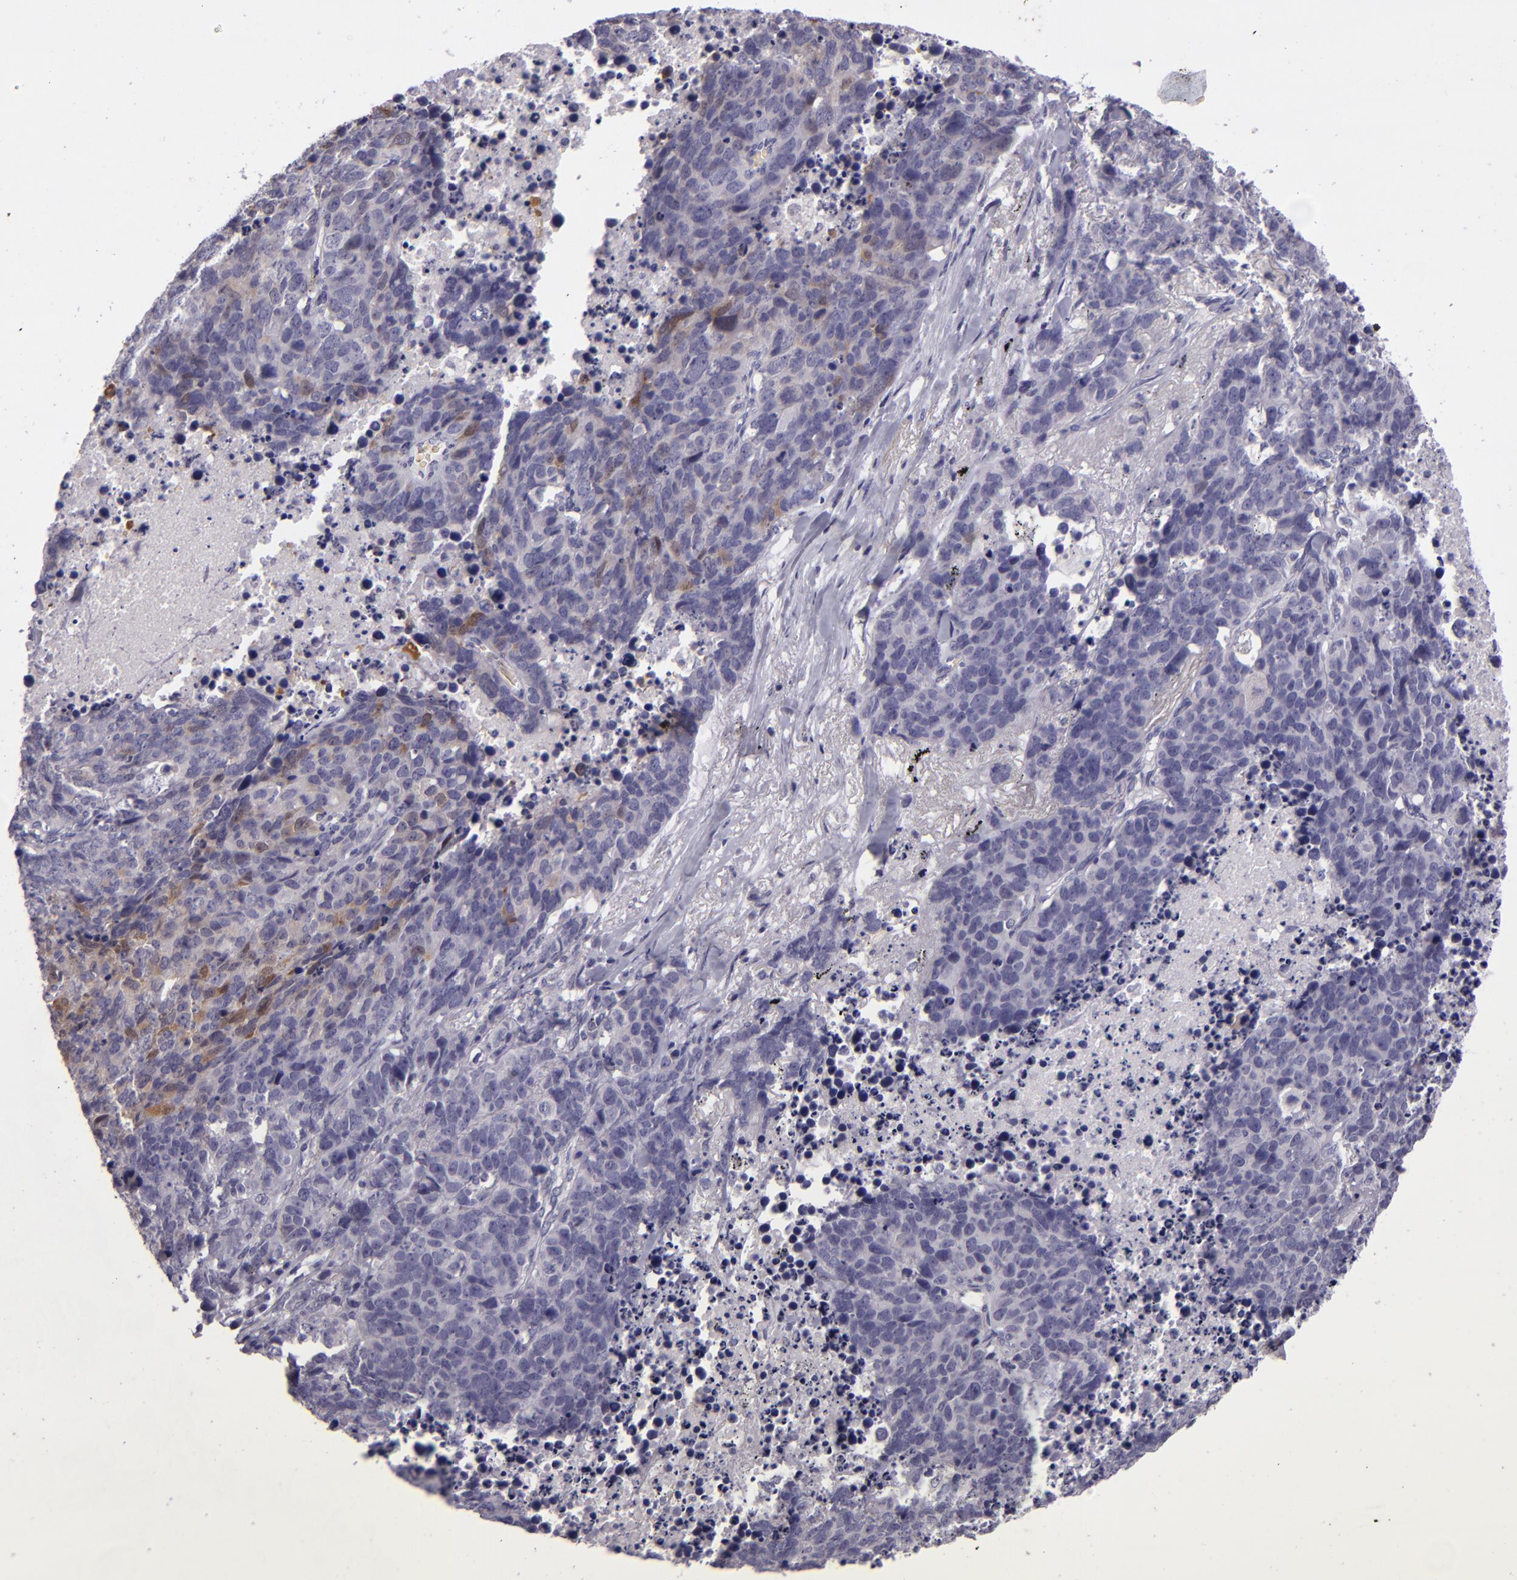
{"staining": {"intensity": "negative", "quantity": "none", "location": "none"}, "tissue": "lung cancer", "cell_type": "Tumor cells", "image_type": "cancer", "snomed": [{"axis": "morphology", "description": "Carcinoid, malignant, NOS"}, {"axis": "topography", "description": "Lung"}], "caption": "Immunohistochemistry of lung cancer (malignant carcinoid) exhibits no staining in tumor cells.", "gene": "SNCB", "patient": {"sex": "male", "age": 60}}